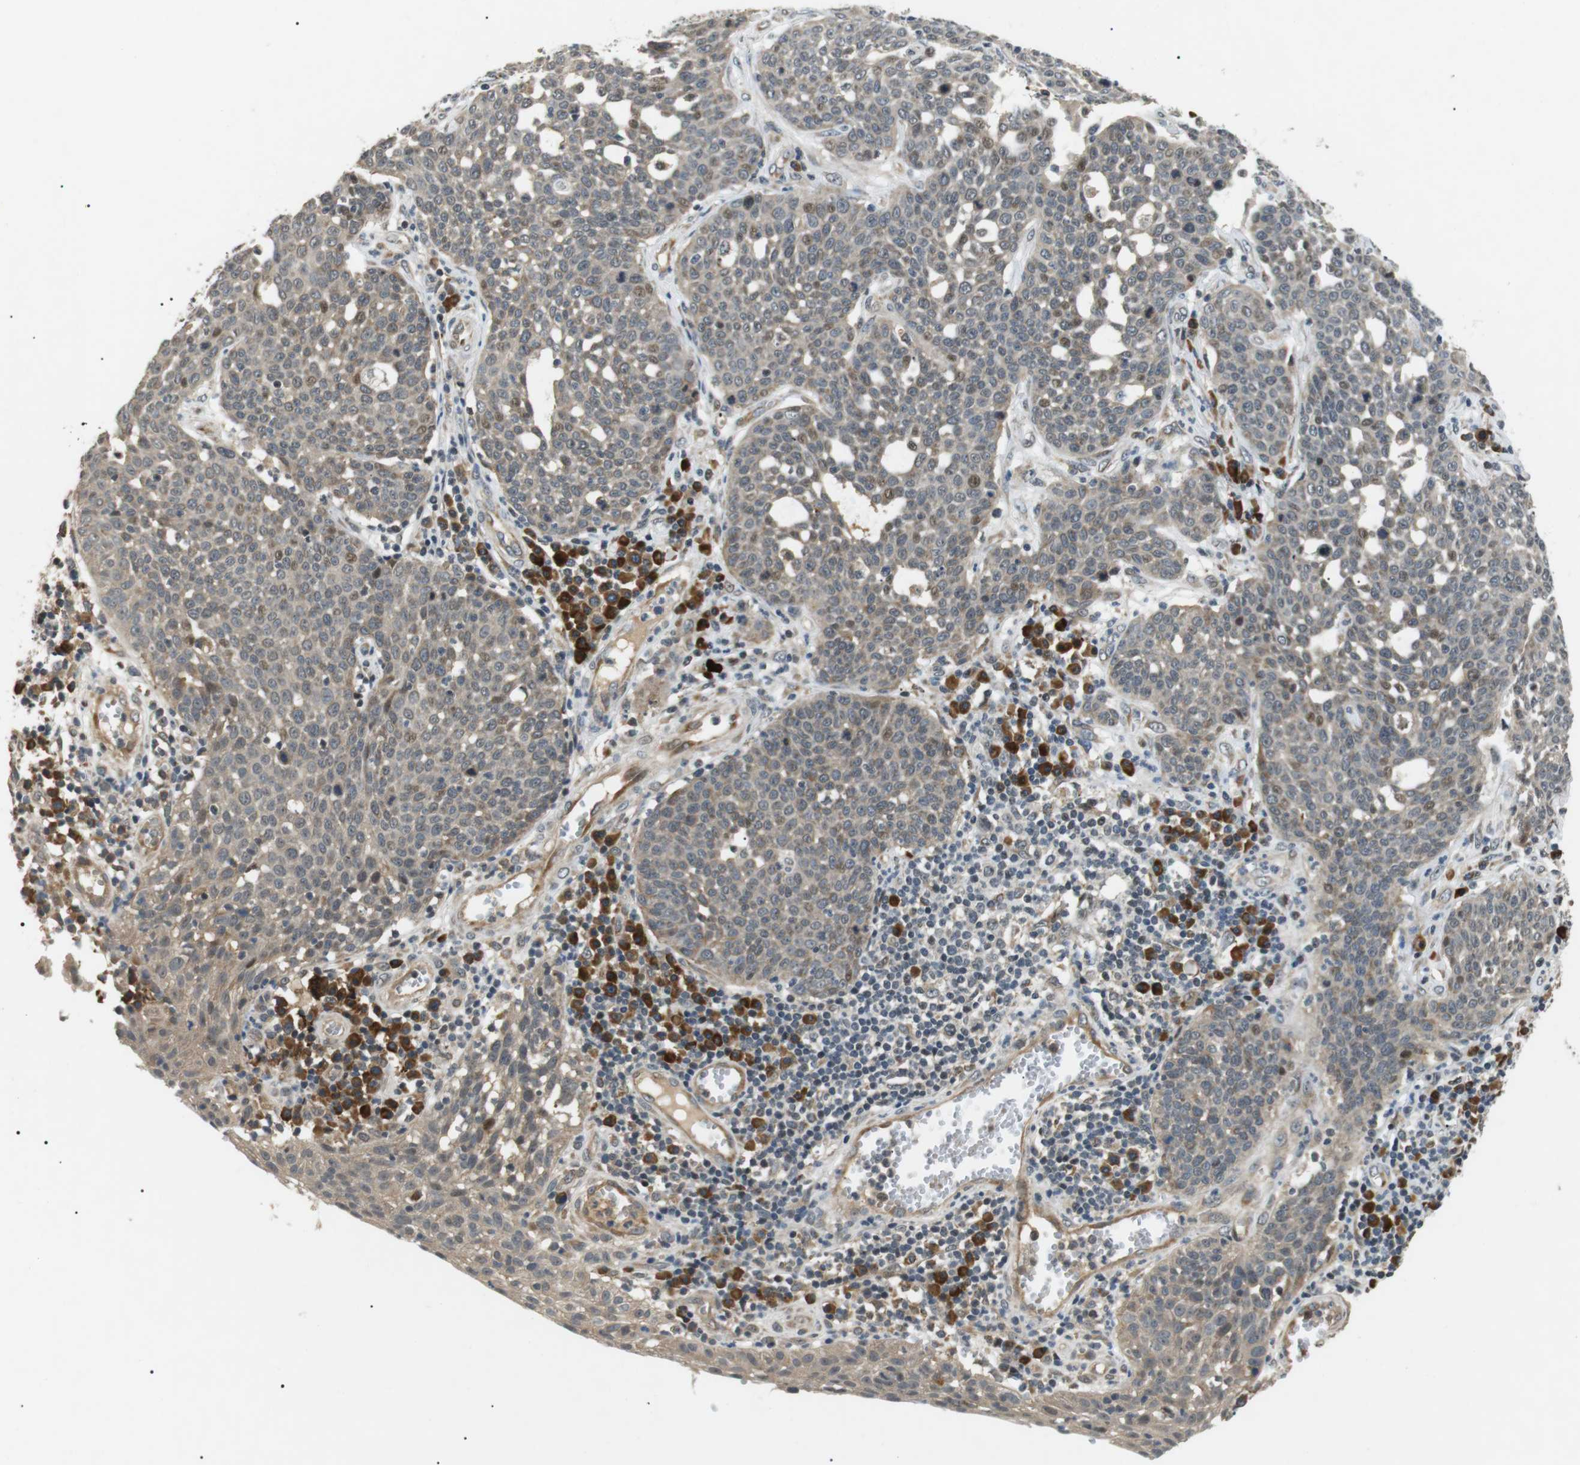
{"staining": {"intensity": "negative", "quantity": "none", "location": "none"}, "tissue": "cervical cancer", "cell_type": "Tumor cells", "image_type": "cancer", "snomed": [{"axis": "morphology", "description": "Squamous cell carcinoma, NOS"}, {"axis": "topography", "description": "Cervix"}], "caption": "Immunohistochemistry (IHC) of human squamous cell carcinoma (cervical) shows no positivity in tumor cells. (Brightfield microscopy of DAB immunohistochemistry at high magnification).", "gene": "HSPA13", "patient": {"sex": "female", "age": 34}}